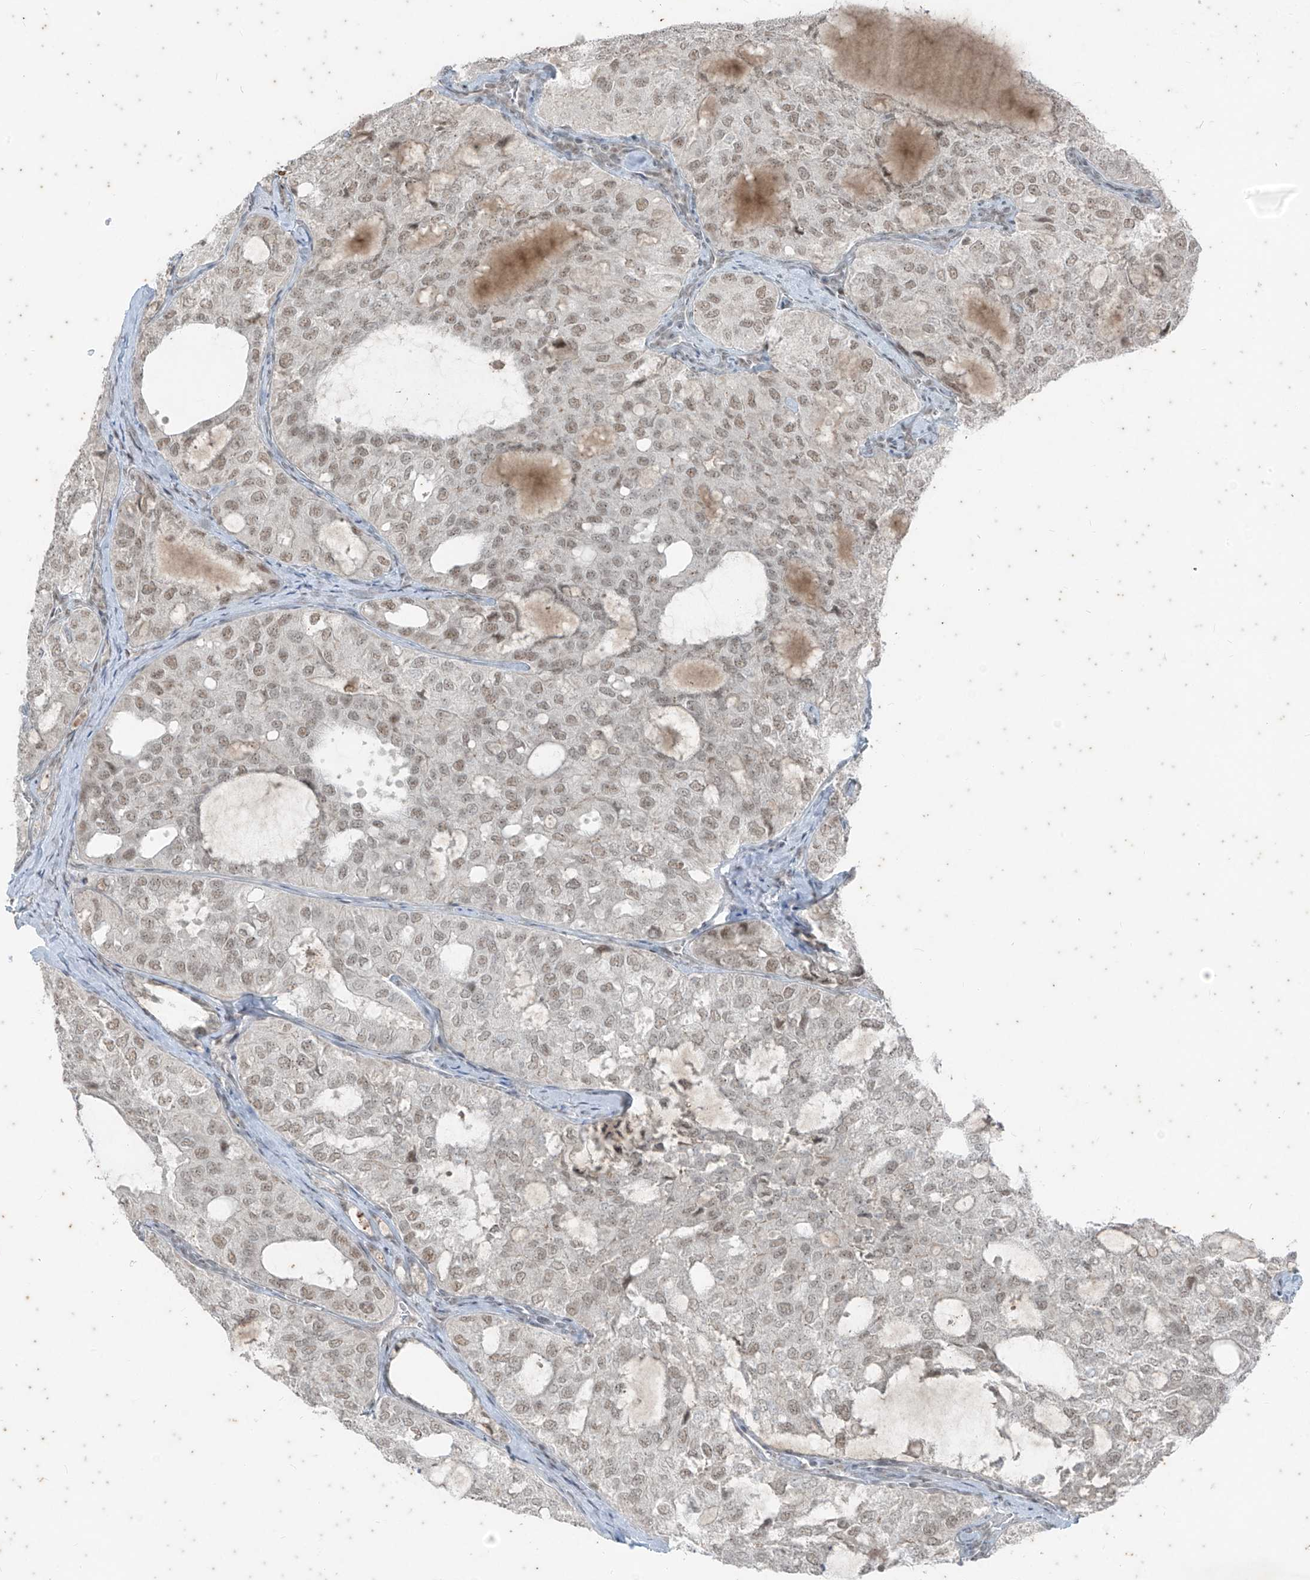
{"staining": {"intensity": "weak", "quantity": ">75%", "location": "nuclear"}, "tissue": "thyroid cancer", "cell_type": "Tumor cells", "image_type": "cancer", "snomed": [{"axis": "morphology", "description": "Follicular adenoma carcinoma, NOS"}, {"axis": "topography", "description": "Thyroid gland"}], "caption": "Approximately >75% of tumor cells in thyroid cancer (follicular adenoma carcinoma) exhibit weak nuclear protein positivity as visualized by brown immunohistochemical staining.", "gene": "ZNF354B", "patient": {"sex": "male", "age": 75}}